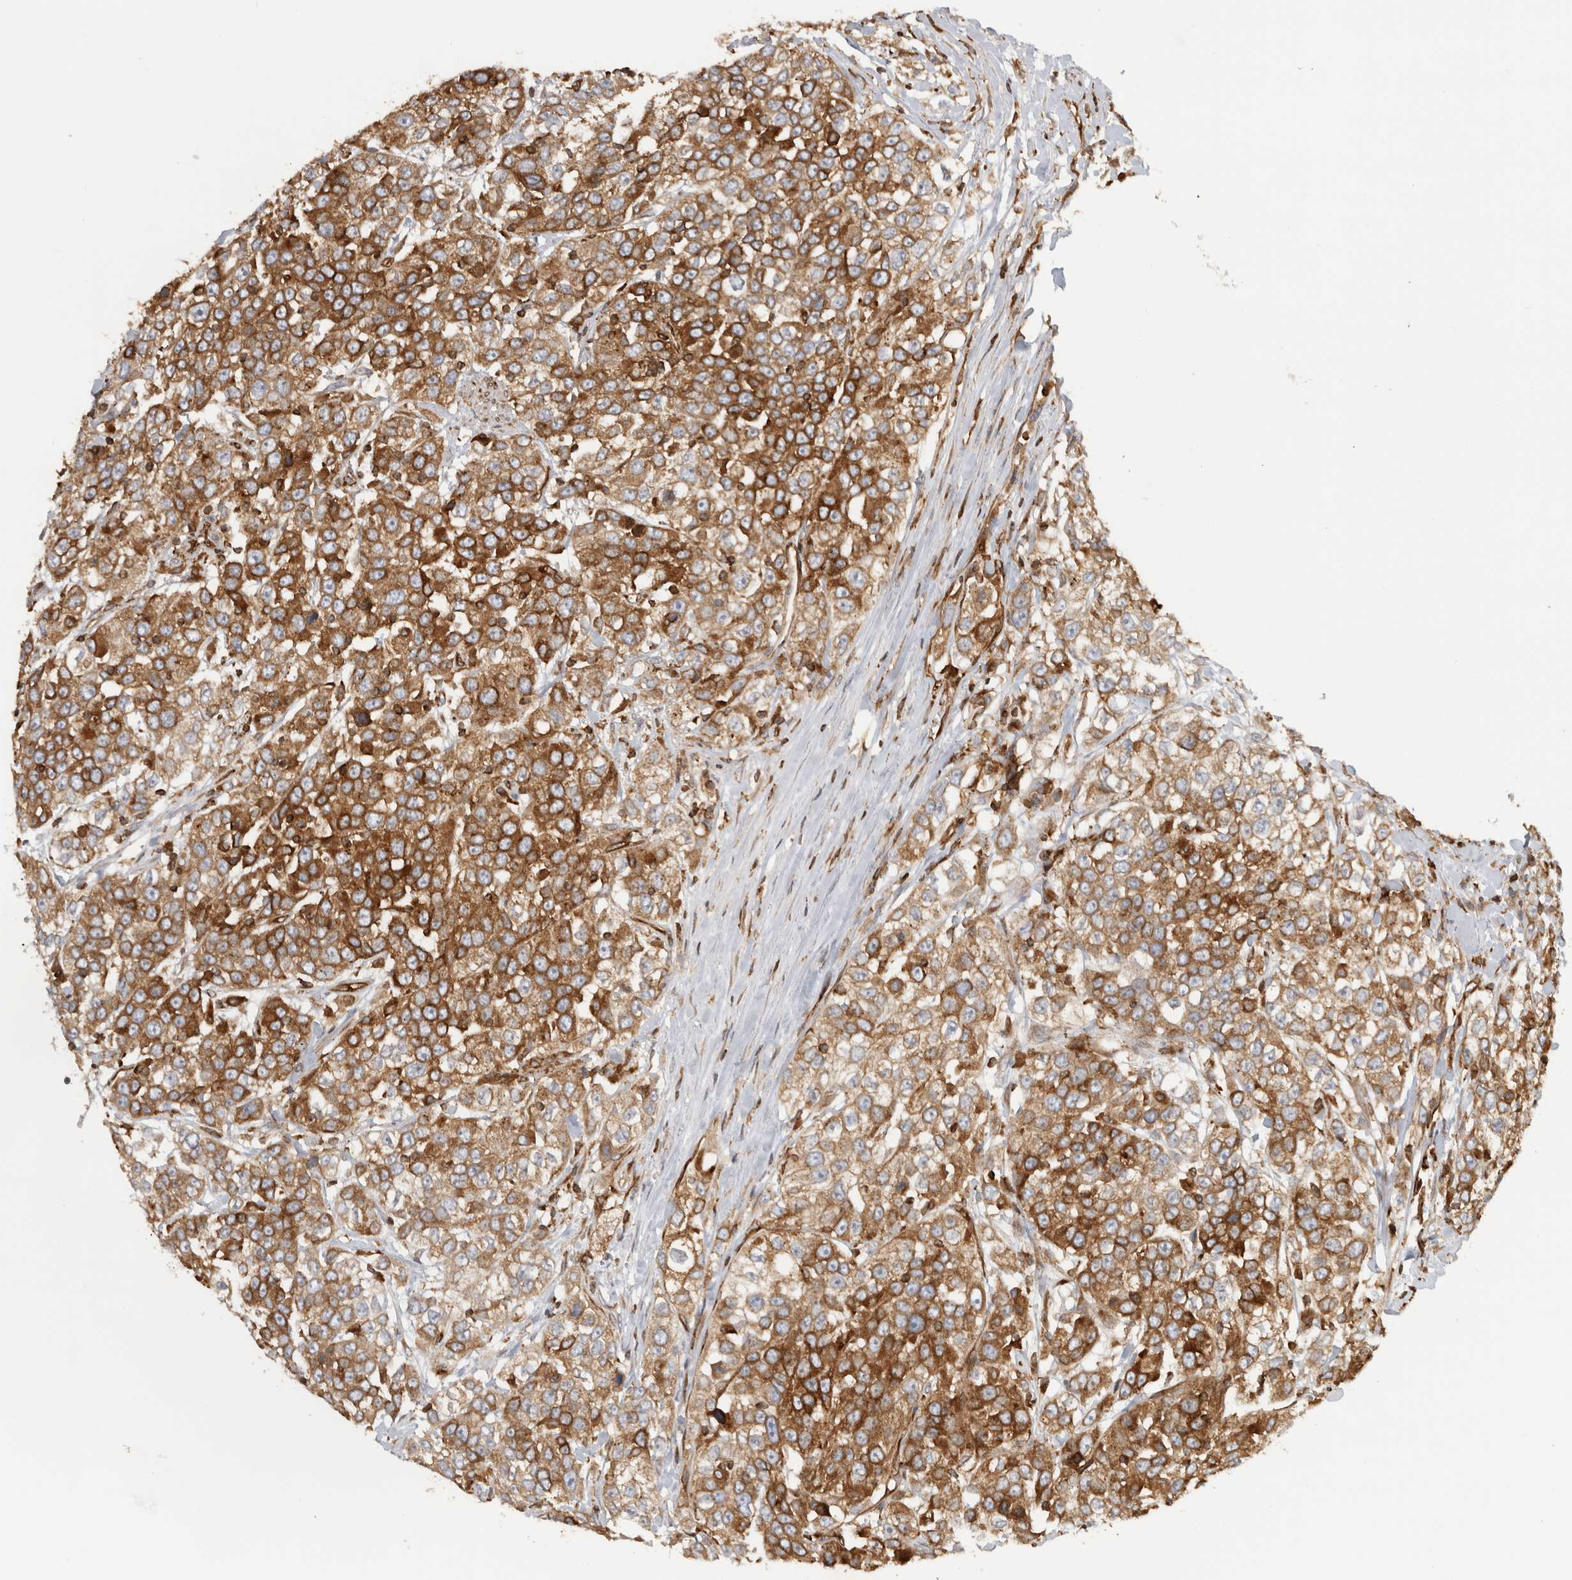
{"staining": {"intensity": "strong", "quantity": ">75%", "location": "cytoplasmic/membranous"}, "tissue": "urothelial cancer", "cell_type": "Tumor cells", "image_type": "cancer", "snomed": [{"axis": "morphology", "description": "Urothelial carcinoma, High grade"}, {"axis": "topography", "description": "Urinary bladder"}], "caption": "Tumor cells reveal strong cytoplasmic/membranous positivity in approximately >75% of cells in urothelial cancer.", "gene": "HLA-E", "patient": {"sex": "female", "age": 80}}